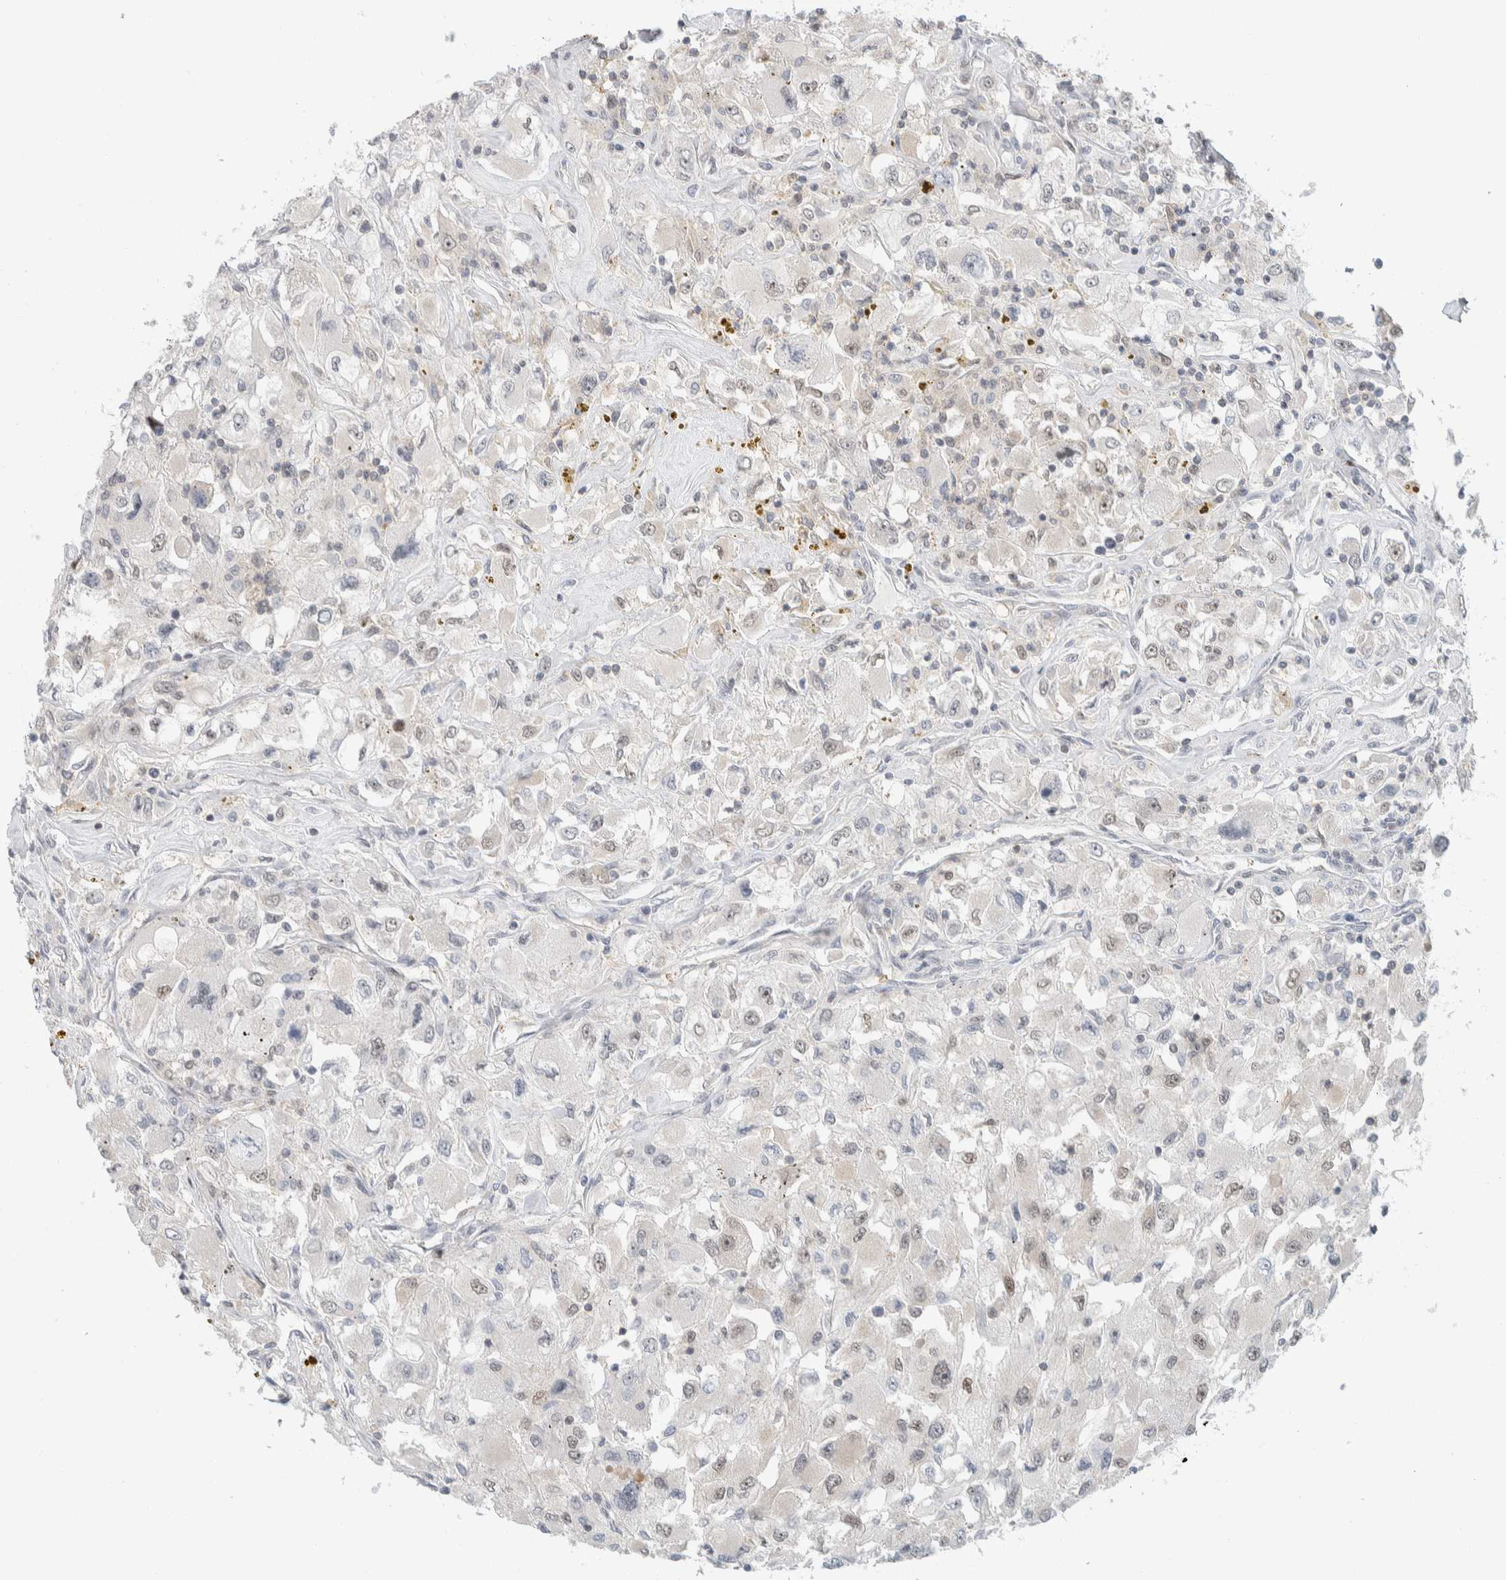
{"staining": {"intensity": "negative", "quantity": "none", "location": "none"}, "tissue": "renal cancer", "cell_type": "Tumor cells", "image_type": "cancer", "snomed": [{"axis": "morphology", "description": "Adenocarcinoma, NOS"}, {"axis": "topography", "description": "Kidney"}], "caption": "Tumor cells are negative for brown protein staining in renal cancer (adenocarcinoma).", "gene": "NCR3LG1", "patient": {"sex": "female", "age": 52}}